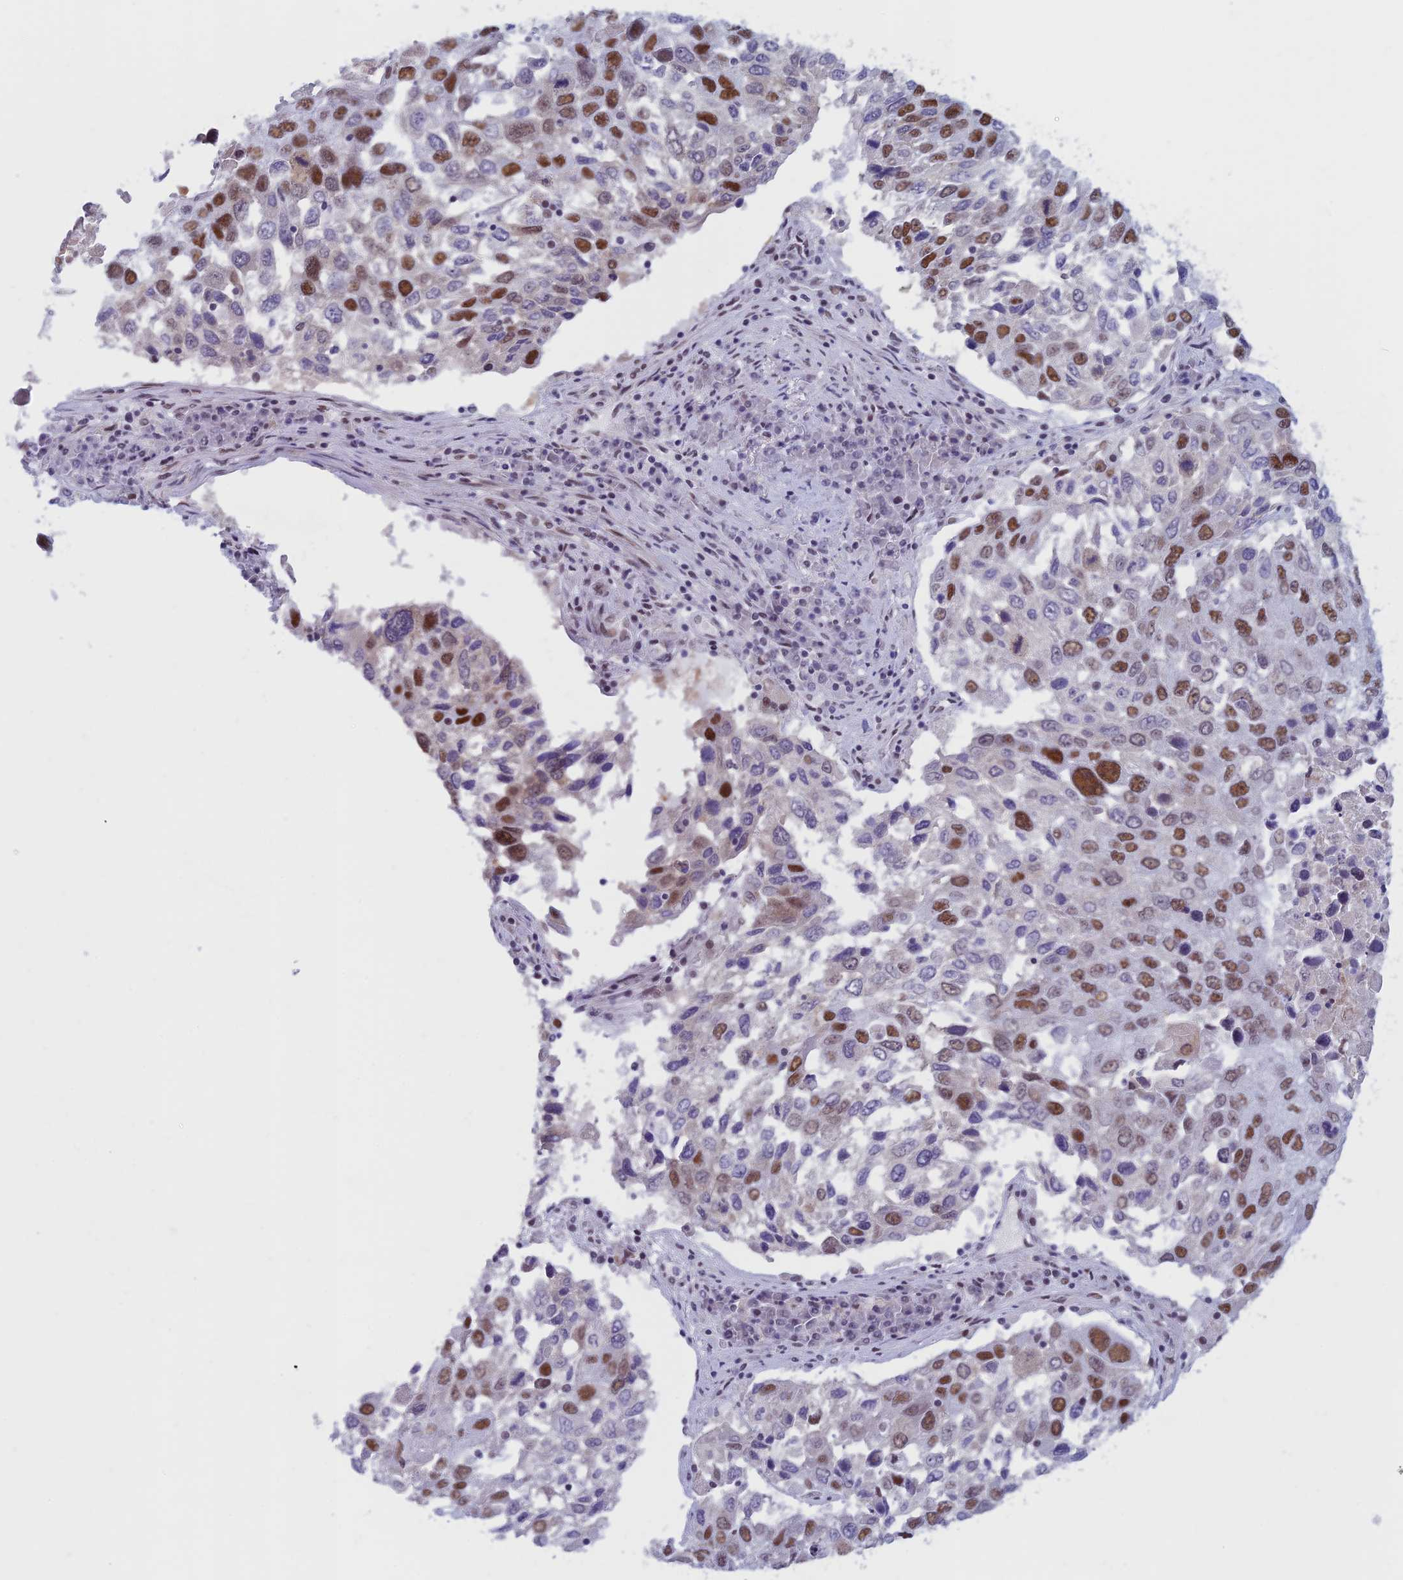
{"staining": {"intensity": "moderate", "quantity": "25%-75%", "location": "nuclear"}, "tissue": "lung cancer", "cell_type": "Tumor cells", "image_type": "cancer", "snomed": [{"axis": "morphology", "description": "Squamous cell carcinoma, NOS"}, {"axis": "topography", "description": "Lung"}], "caption": "Protein staining of lung cancer (squamous cell carcinoma) tissue demonstrates moderate nuclear positivity in approximately 25%-75% of tumor cells.", "gene": "ASH2L", "patient": {"sex": "male", "age": 65}}